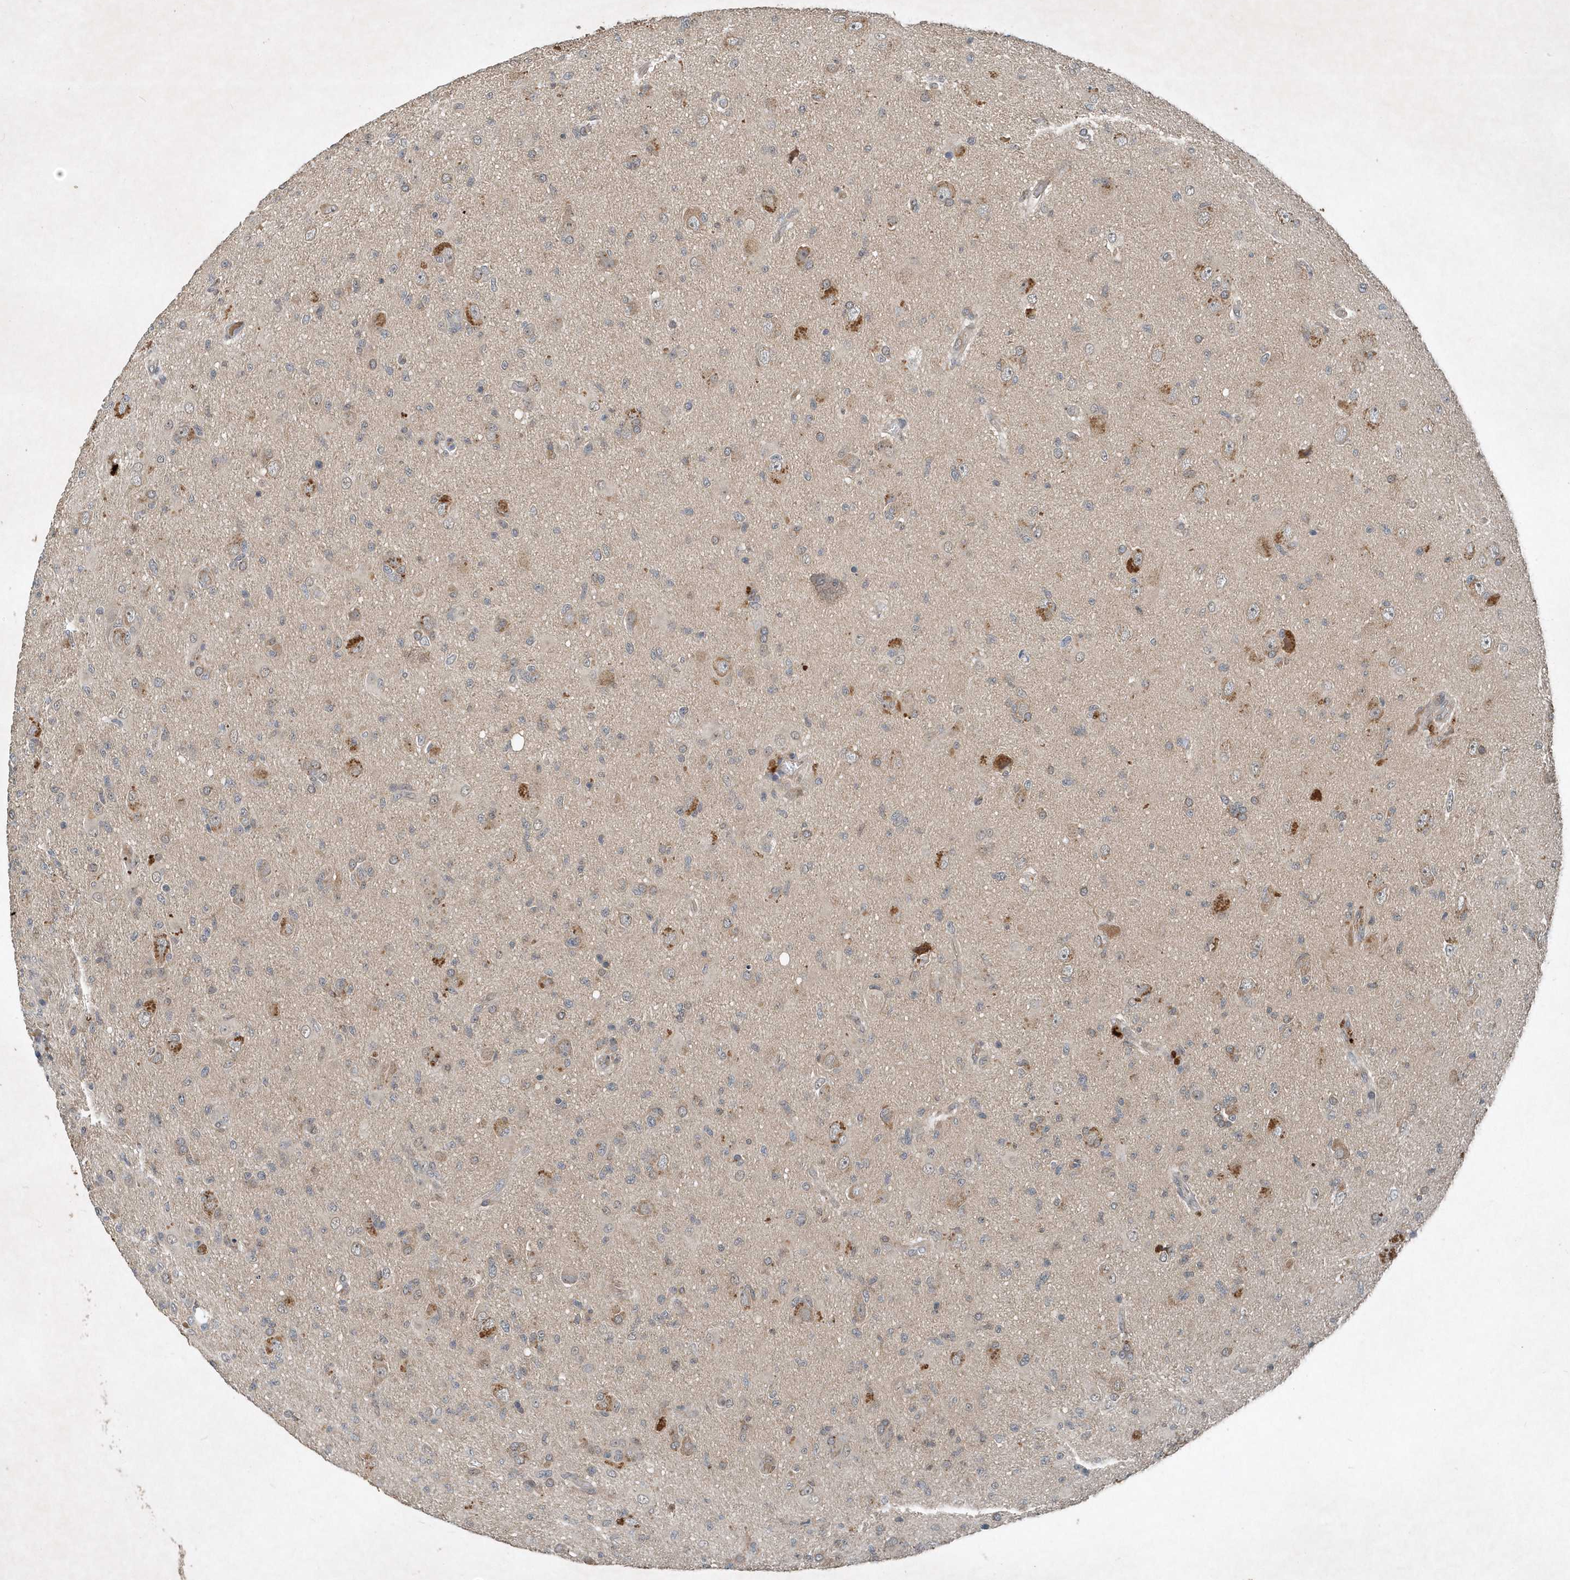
{"staining": {"intensity": "negative", "quantity": "none", "location": "none"}, "tissue": "glioma", "cell_type": "Tumor cells", "image_type": "cancer", "snomed": [{"axis": "morphology", "description": "Glioma, malignant, High grade"}, {"axis": "topography", "description": "Brain"}], "caption": "Histopathology image shows no protein positivity in tumor cells of malignant glioma (high-grade) tissue.", "gene": "SCFD2", "patient": {"sex": "female", "age": 57}}